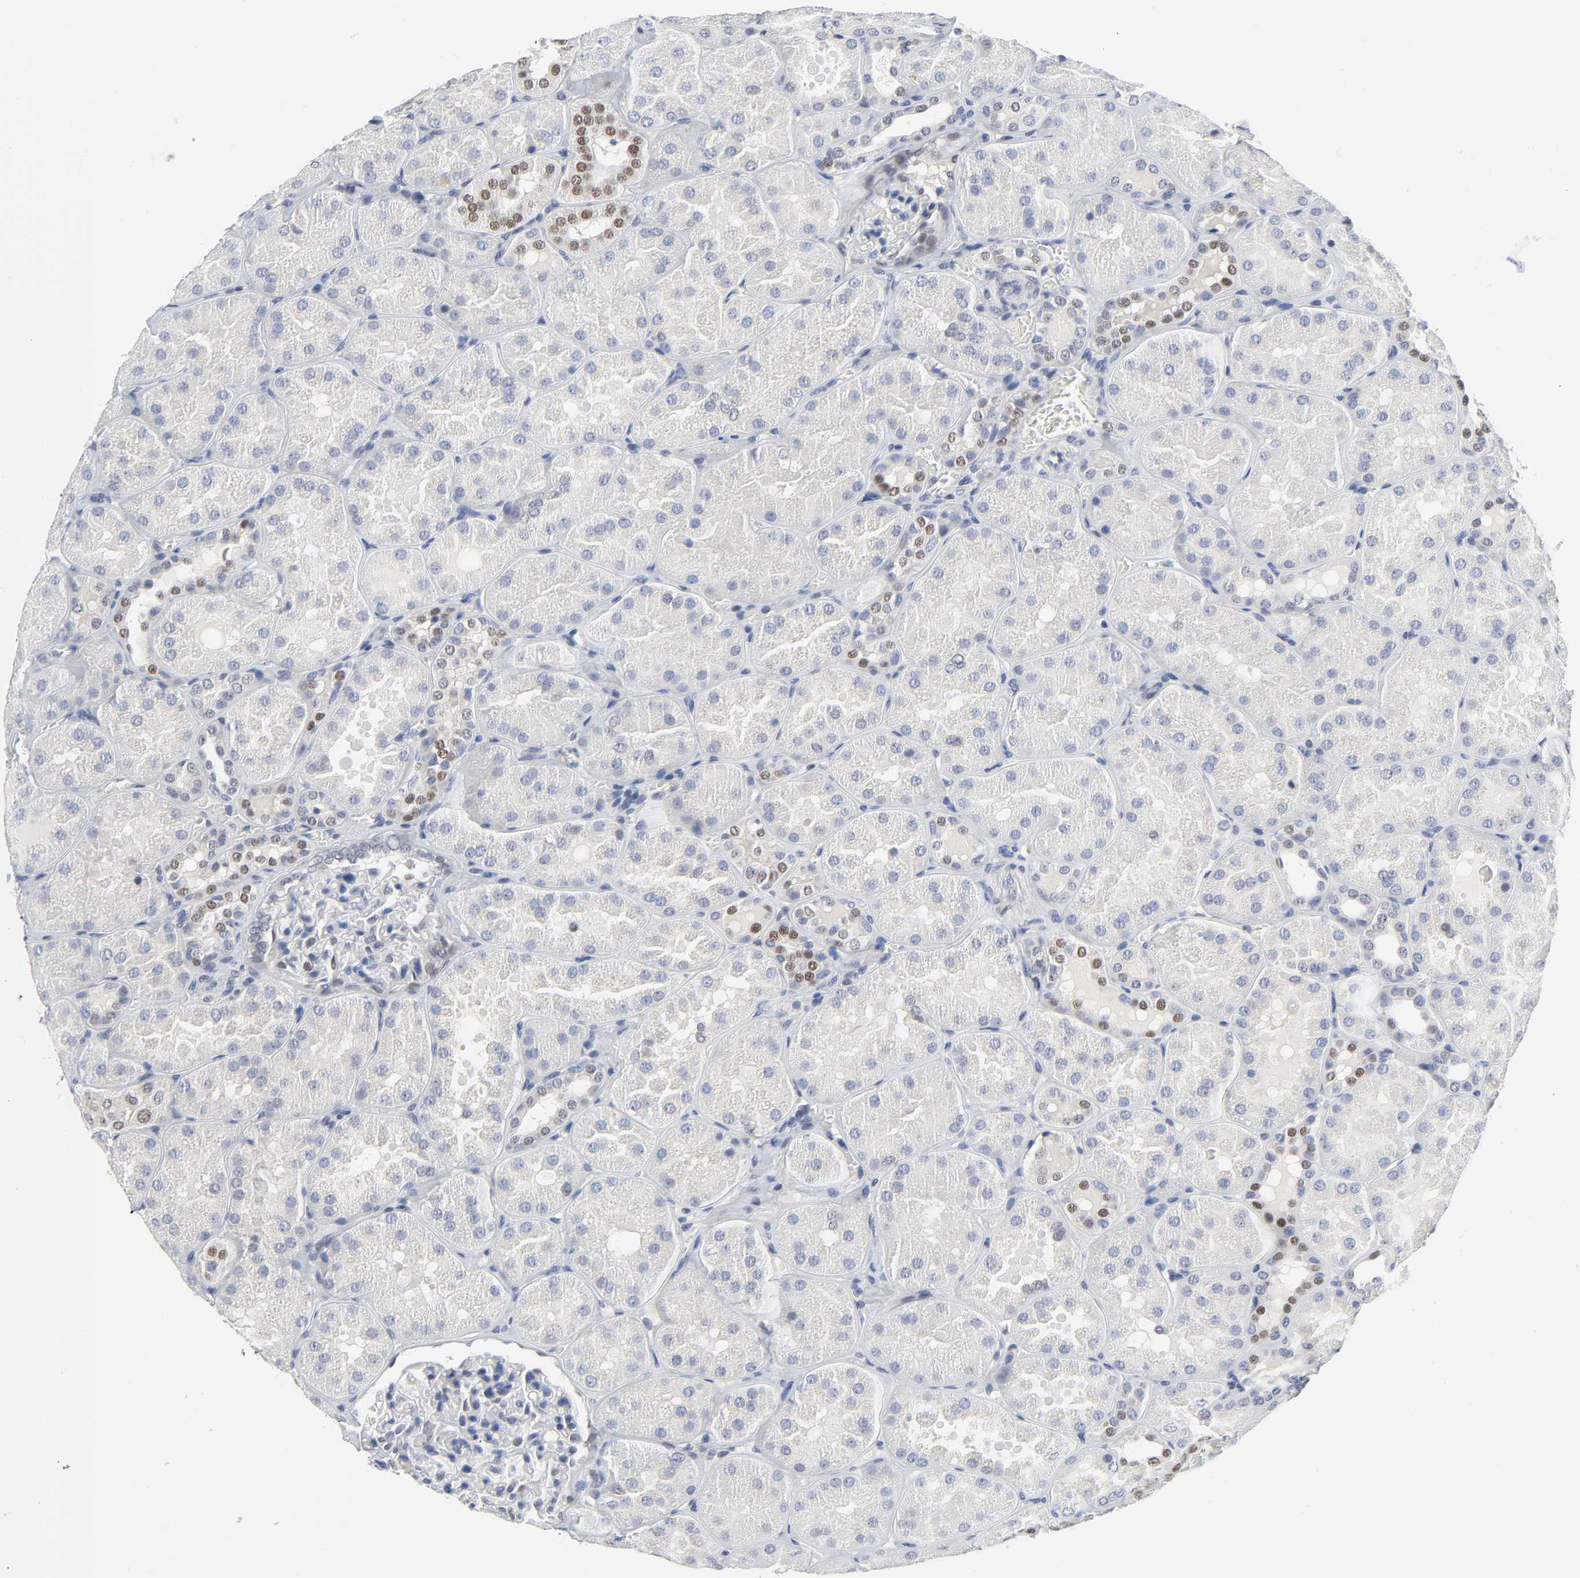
{"staining": {"intensity": "moderate", "quantity": "<25%", "location": "nuclear"}, "tissue": "kidney", "cell_type": "Cells in glomeruli", "image_type": "normal", "snomed": [{"axis": "morphology", "description": "Normal tissue, NOS"}, {"axis": "topography", "description": "Kidney"}], "caption": "DAB immunohistochemical staining of unremarkable kidney reveals moderate nuclear protein expression in approximately <25% of cells in glomeruli. (brown staining indicates protein expression, while blue staining denotes nuclei).", "gene": "SALL2", "patient": {"sex": "male", "age": 28}}